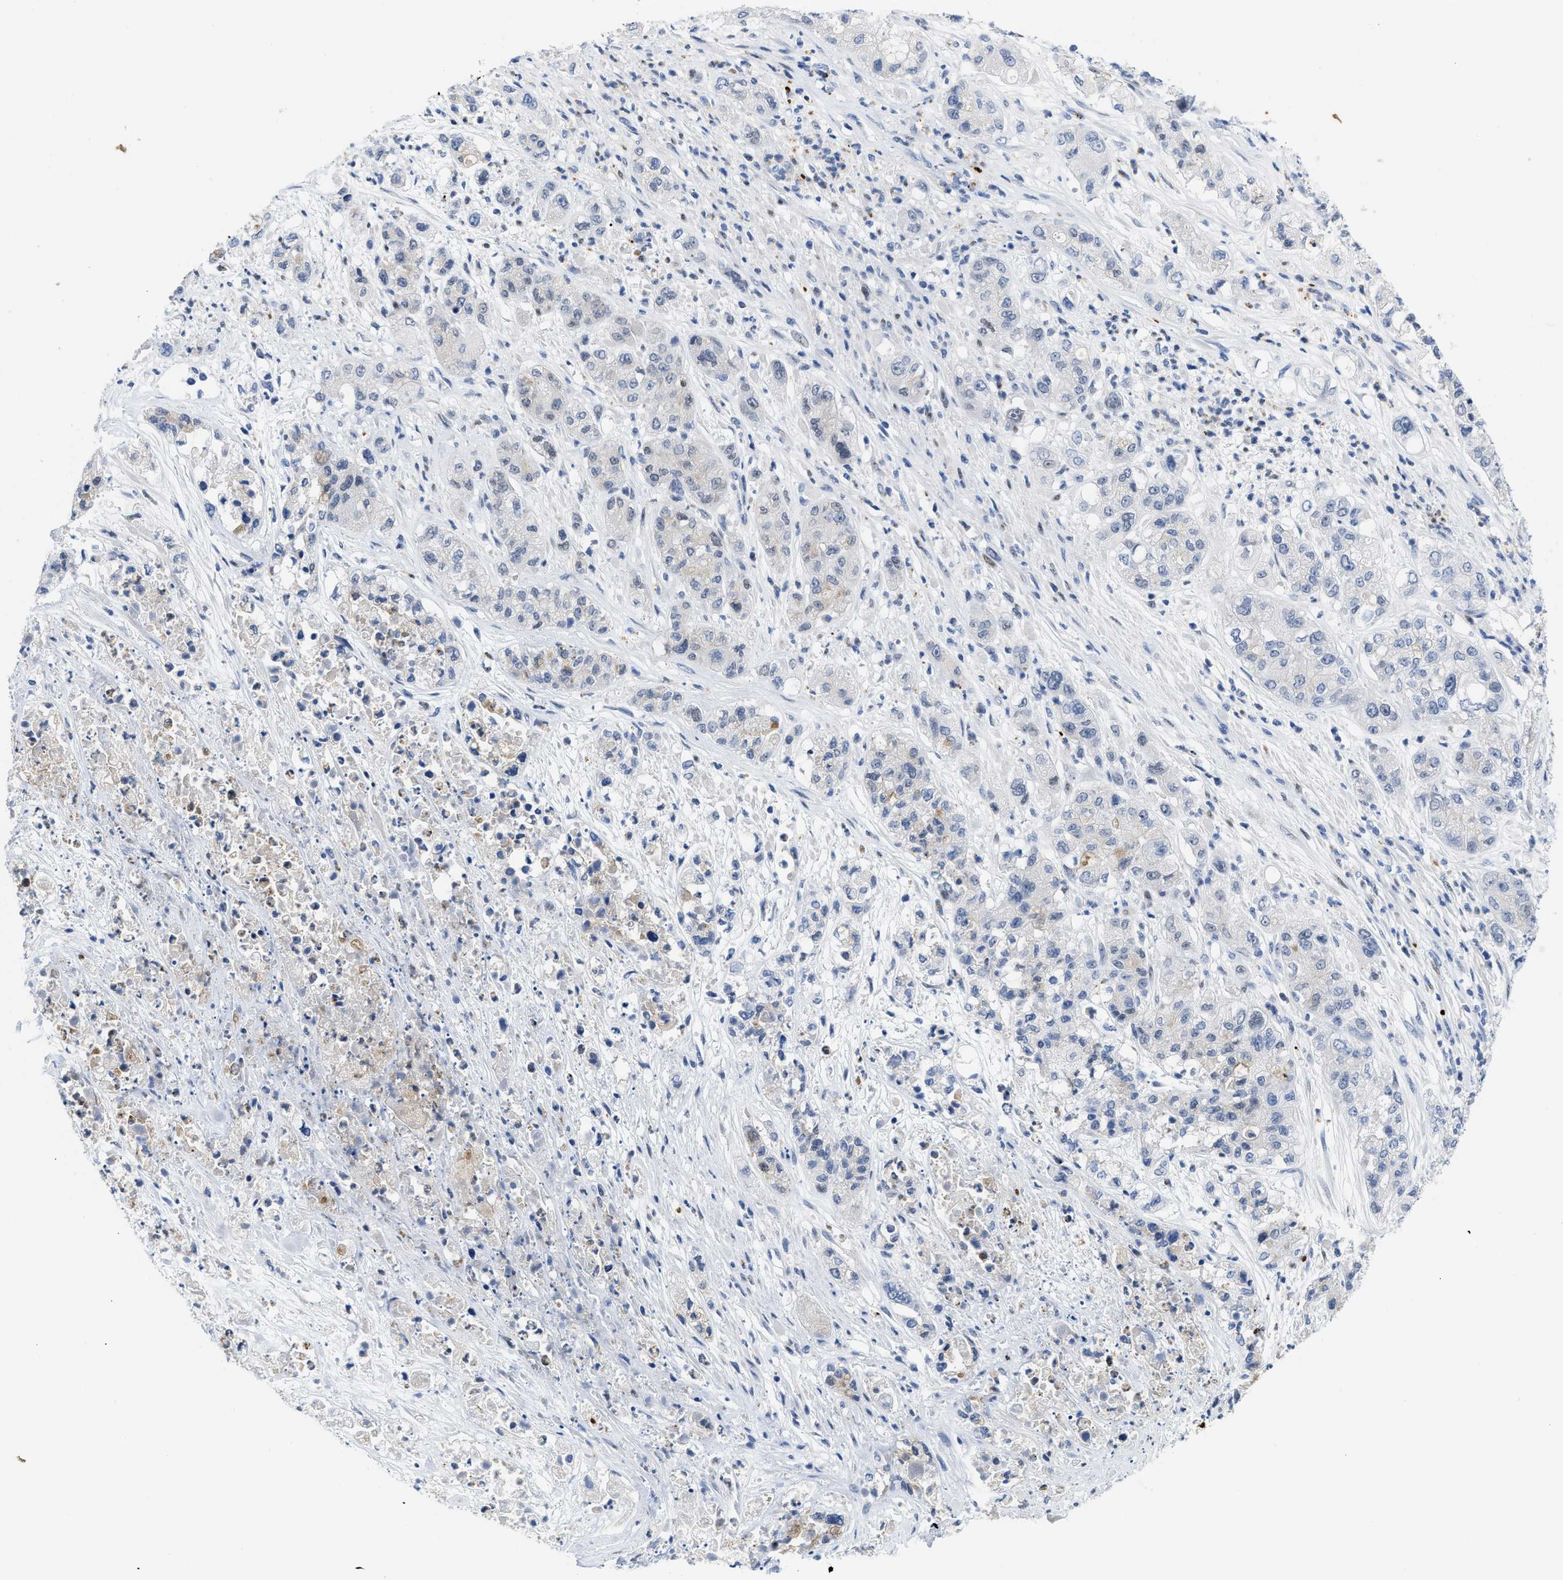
{"staining": {"intensity": "negative", "quantity": "none", "location": "none"}, "tissue": "pancreatic cancer", "cell_type": "Tumor cells", "image_type": "cancer", "snomed": [{"axis": "morphology", "description": "Adenocarcinoma, NOS"}, {"axis": "topography", "description": "Pancreas"}], "caption": "Human pancreatic cancer (adenocarcinoma) stained for a protein using immunohistochemistry (IHC) exhibits no staining in tumor cells.", "gene": "NFIX", "patient": {"sex": "female", "age": 78}}